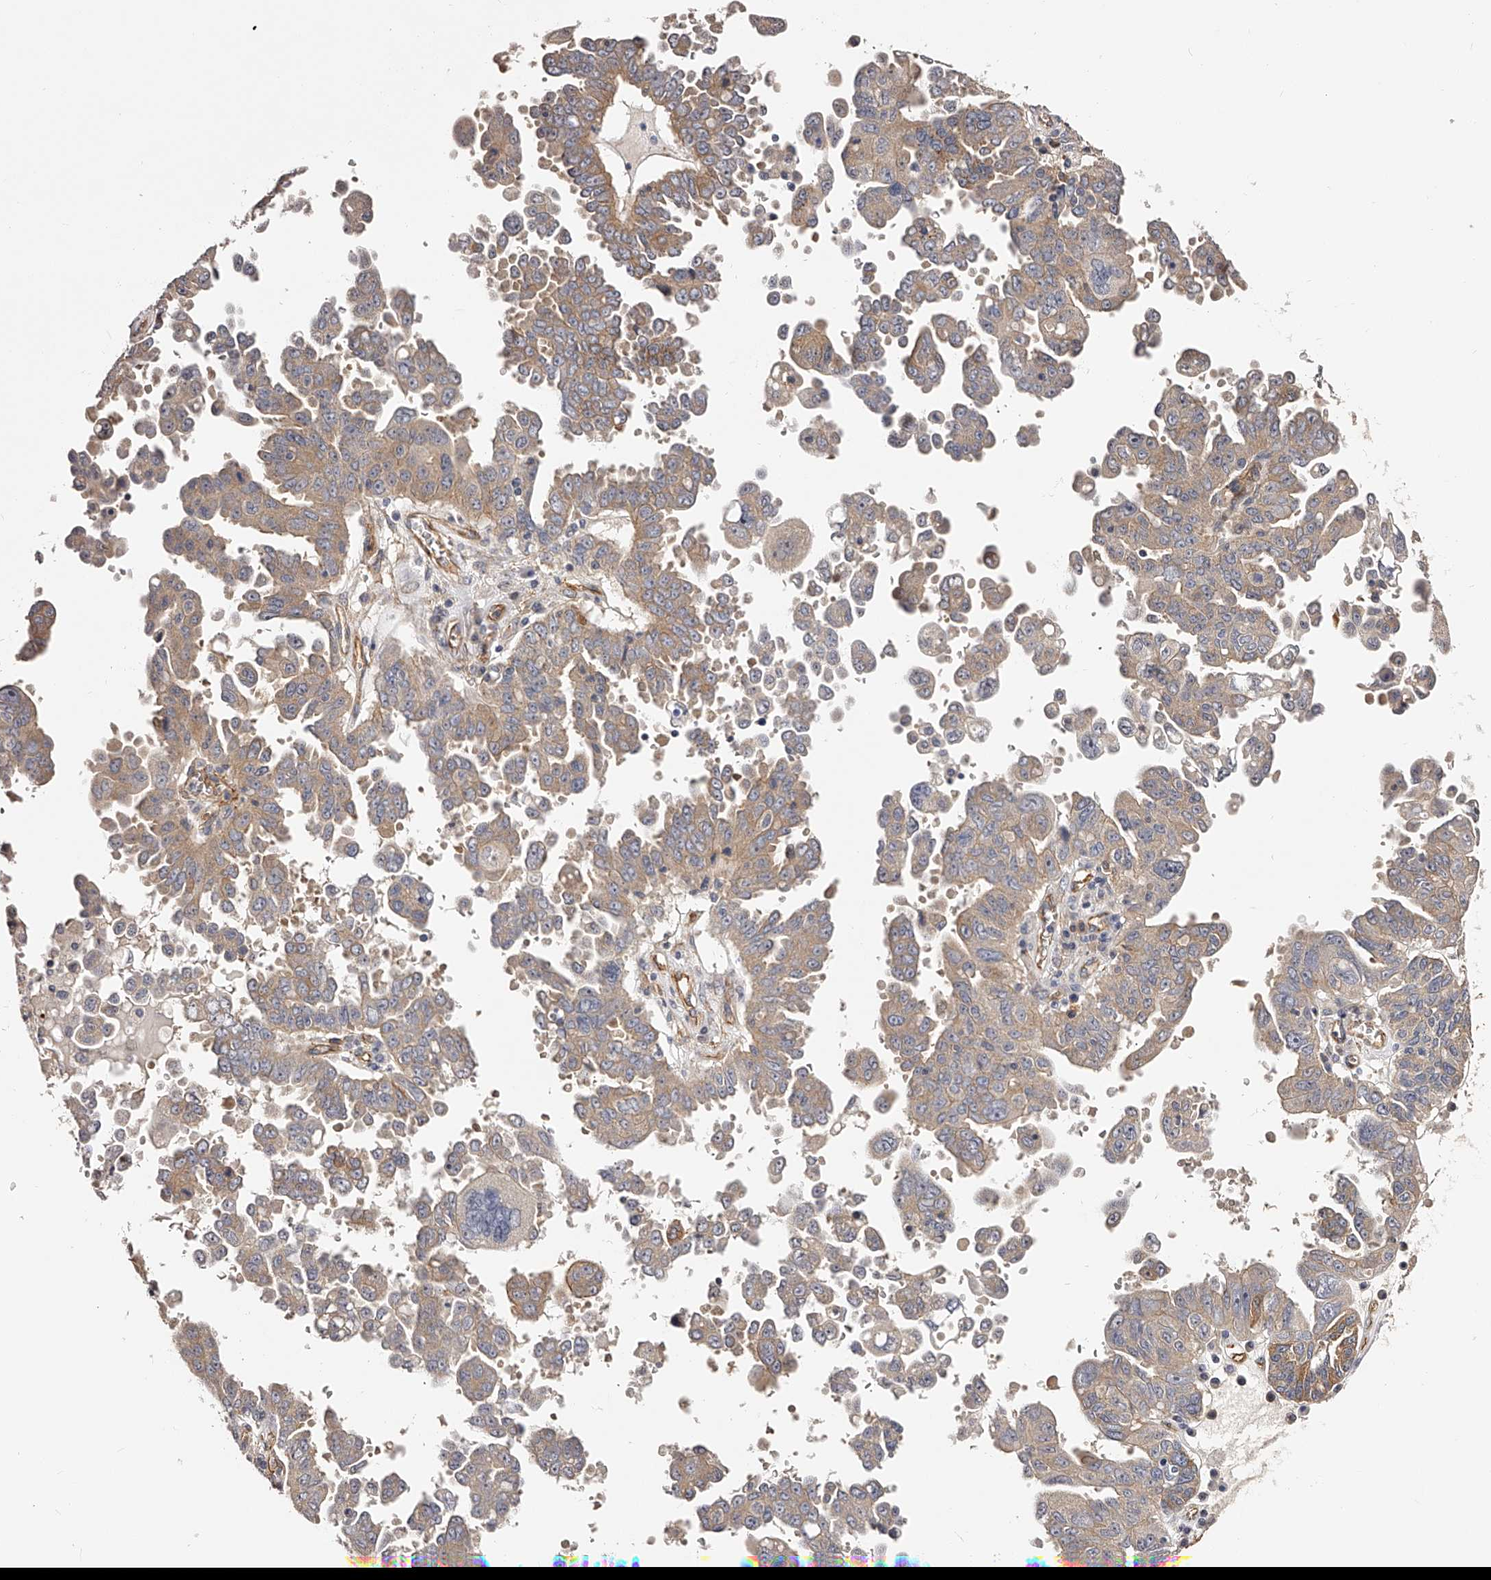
{"staining": {"intensity": "weak", "quantity": ">75%", "location": "cytoplasmic/membranous"}, "tissue": "ovarian cancer", "cell_type": "Tumor cells", "image_type": "cancer", "snomed": [{"axis": "morphology", "description": "Carcinoma, endometroid"}, {"axis": "topography", "description": "Ovary"}], "caption": "This histopathology image exhibits immunohistochemistry (IHC) staining of human endometroid carcinoma (ovarian), with low weak cytoplasmic/membranous expression in about >75% of tumor cells.", "gene": "LTV1", "patient": {"sex": "female", "age": 62}}